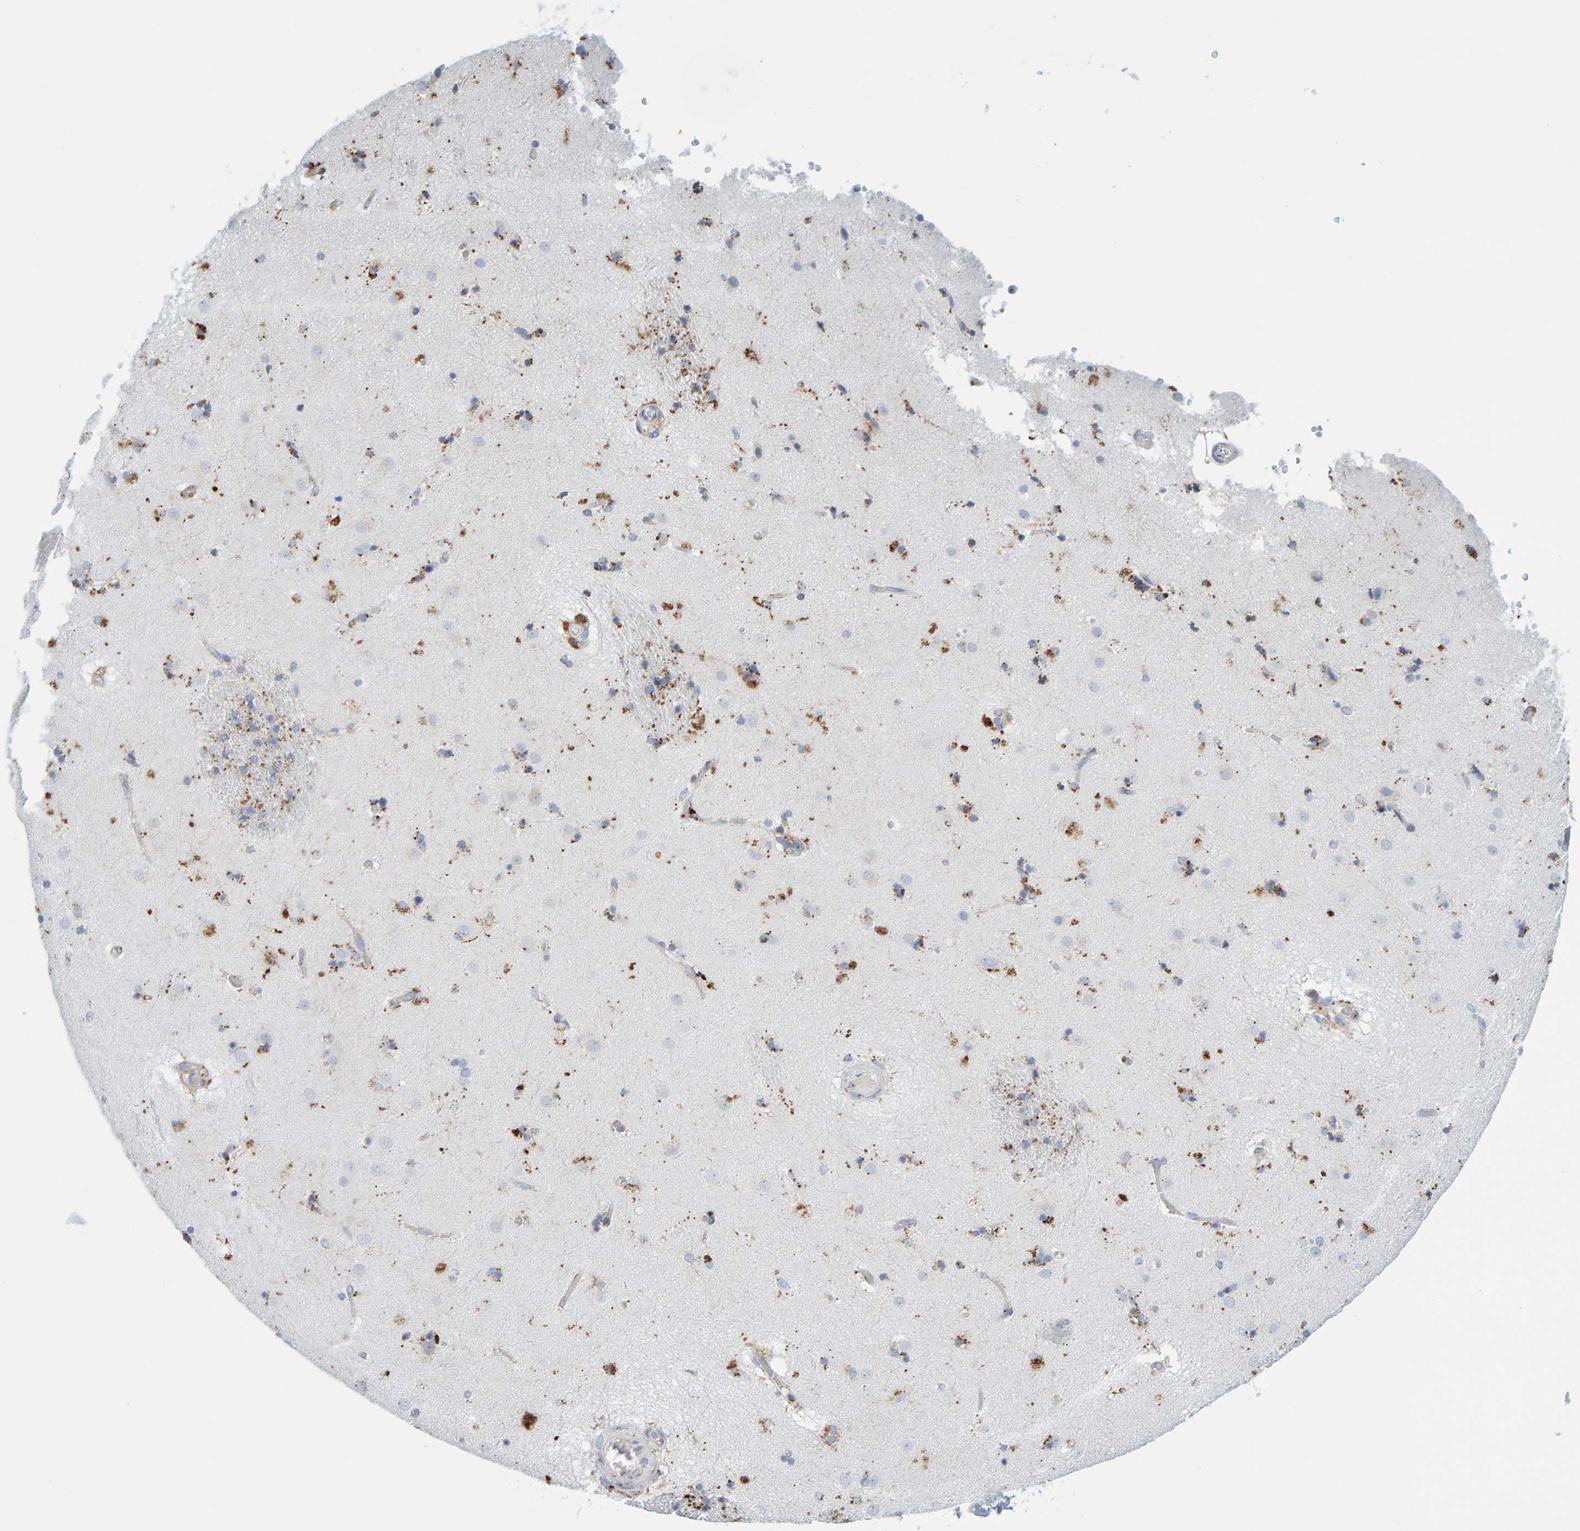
{"staining": {"intensity": "moderate", "quantity": "25%-75%", "location": "cytoplasmic/membranous"}, "tissue": "caudate", "cell_type": "Glial cells", "image_type": "normal", "snomed": [{"axis": "morphology", "description": "Normal tissue, NOS"}, {"axis": "topography", "description": "Lateral ventricle wall"}], "caption": "This micrograph demonstrates immunohistochemistry staining of normal human caudate, with medium moderate cytoplasmic/membranous staining in about 25%-75% of glial cells.", "gene": "BIN3", "patient": {"sex": "male", "age": 70}}